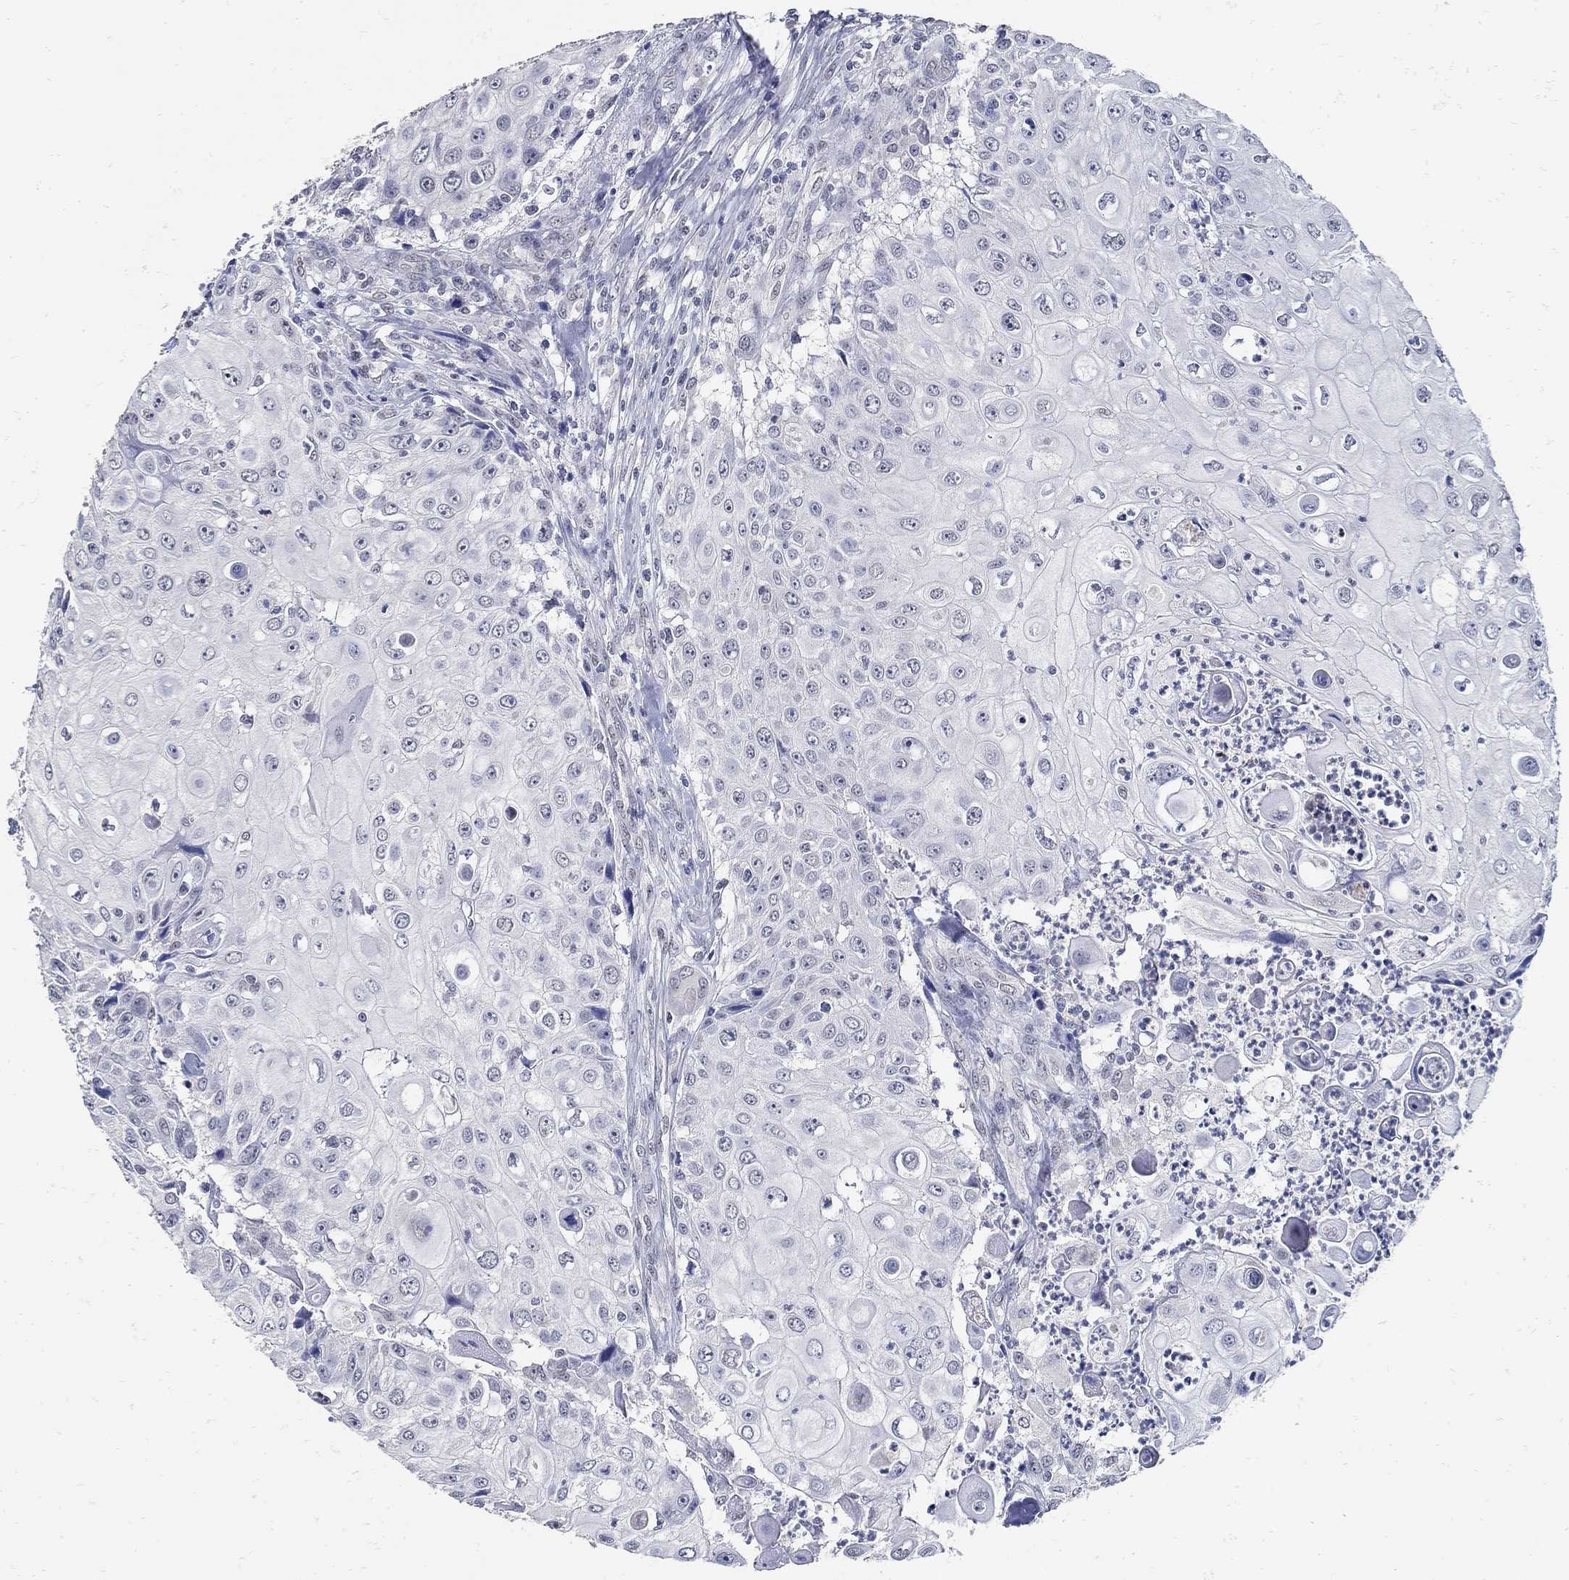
{"staining": {"intensity": "negative", "quantity": "none", "location": "none"}, "tissue": "urothelial cancer", "cell_type": "Tumor cells", "image_type": "cancer", "snomed": [{"axis": "morphology", "description": "Urothelial carcinoma, High grade"}, {"axis": "topography", "description": "Urinary bladder"}], "caption": "High power microscopy histopathology image of an immunohistochemistry image of urothelial cancer, revealing no significant staining in tumor cells.", "gene": "KCNN3", "patient": {"sex": "female", "age": 79}}